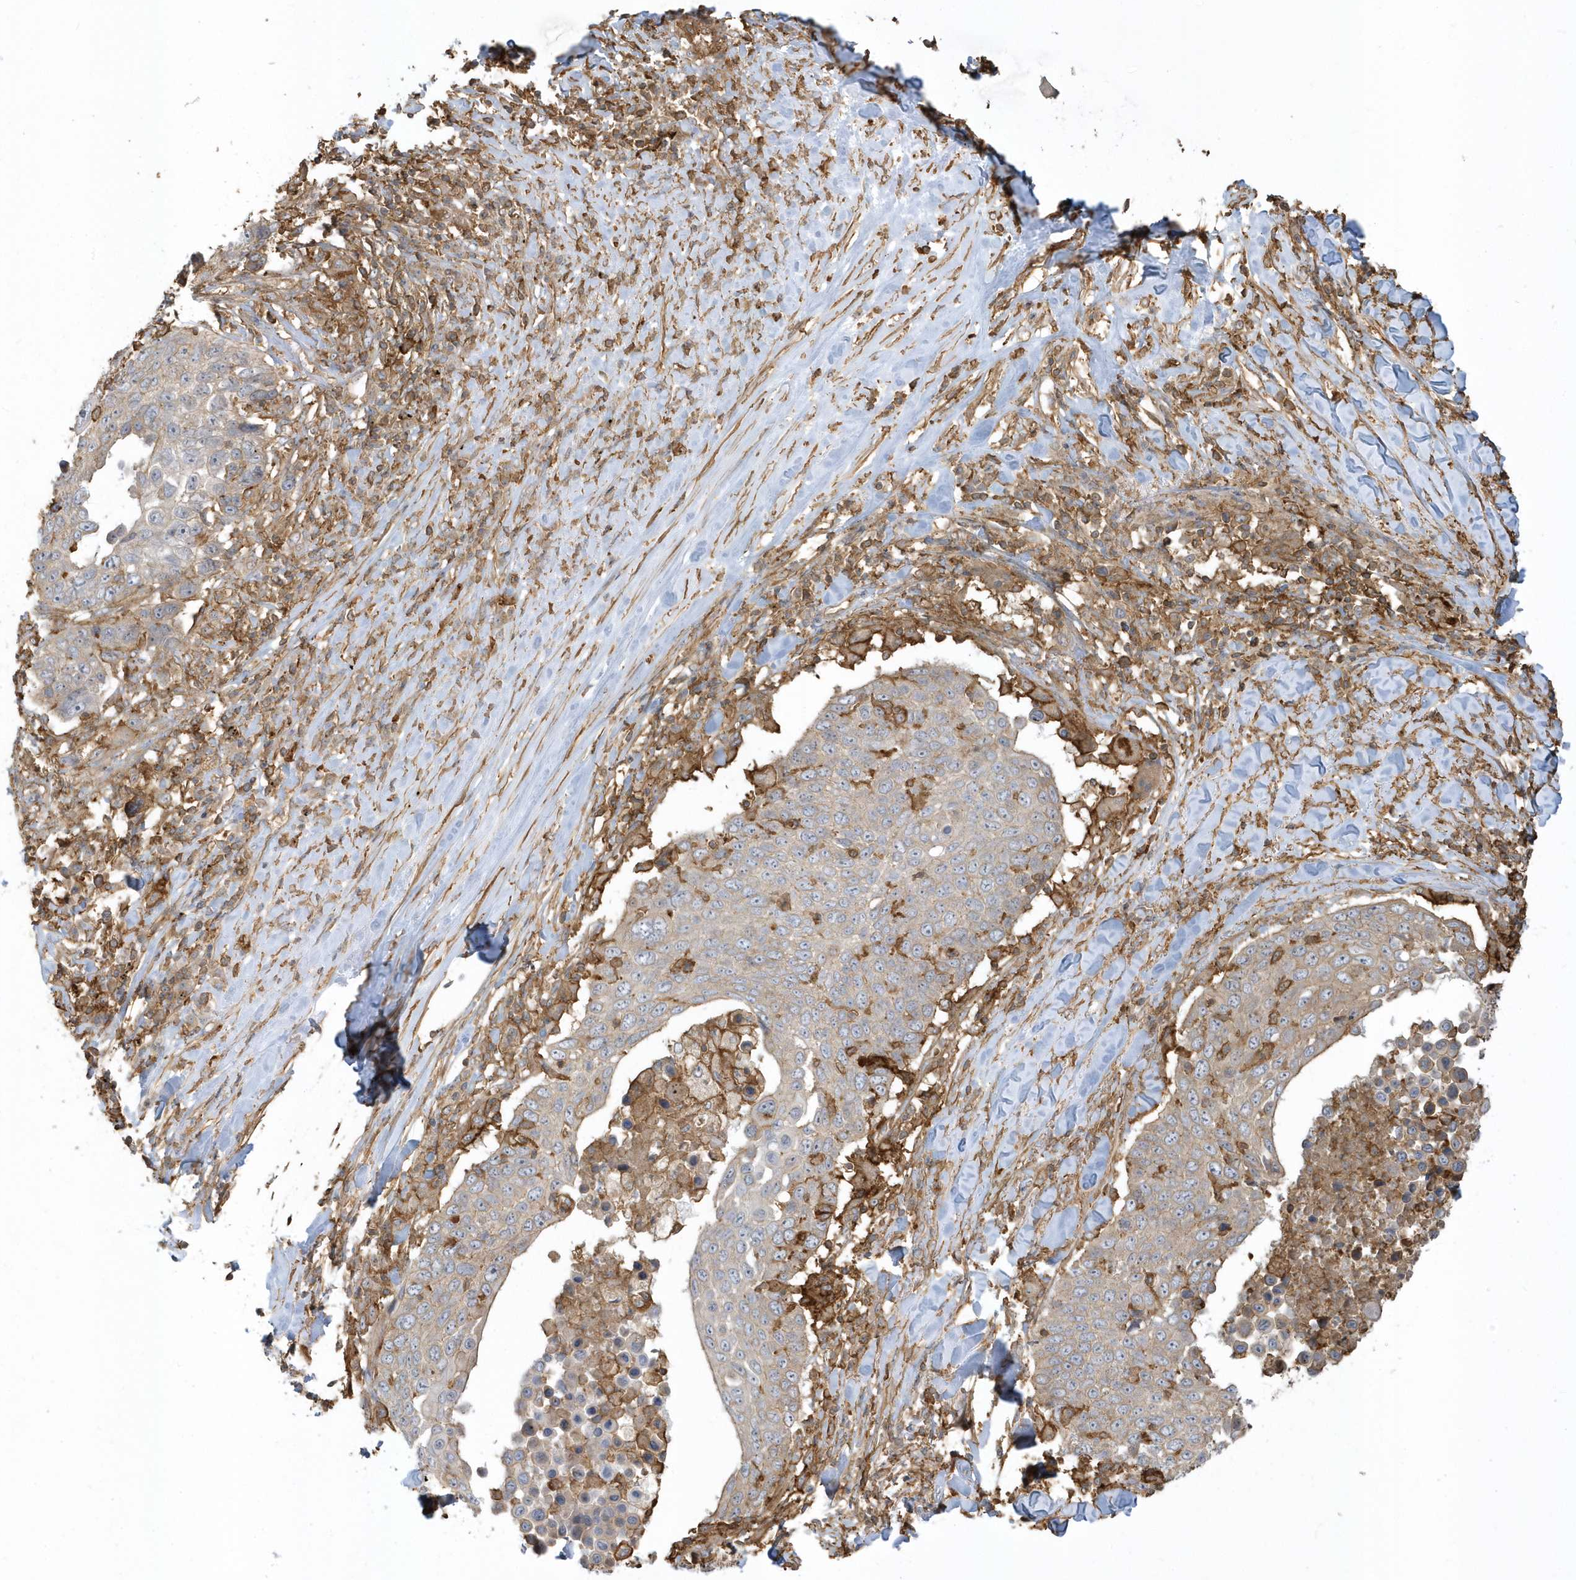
{"staining": {"intensity": "weak", "quantity": "25%-75%", "location": "cytoplasmic/membranous"}, "tissue": "lung cancer", "cell_type": "Tumor cells", "image_type": "cancer", "snomed": [{"axis": "morphology", "description": "Squamous cell carcinoma, NOS"}, {"axis": "topography", "description": "Lung"}], "caption": "Immunohistochemistry of lung cancer demonstrates low levels of weak cytoplasmic/membranous expression in approximately 25%-75% of tumor cells.", "gene": "ZBTB8A", "patient": {"sex": "male", "age": 66}}